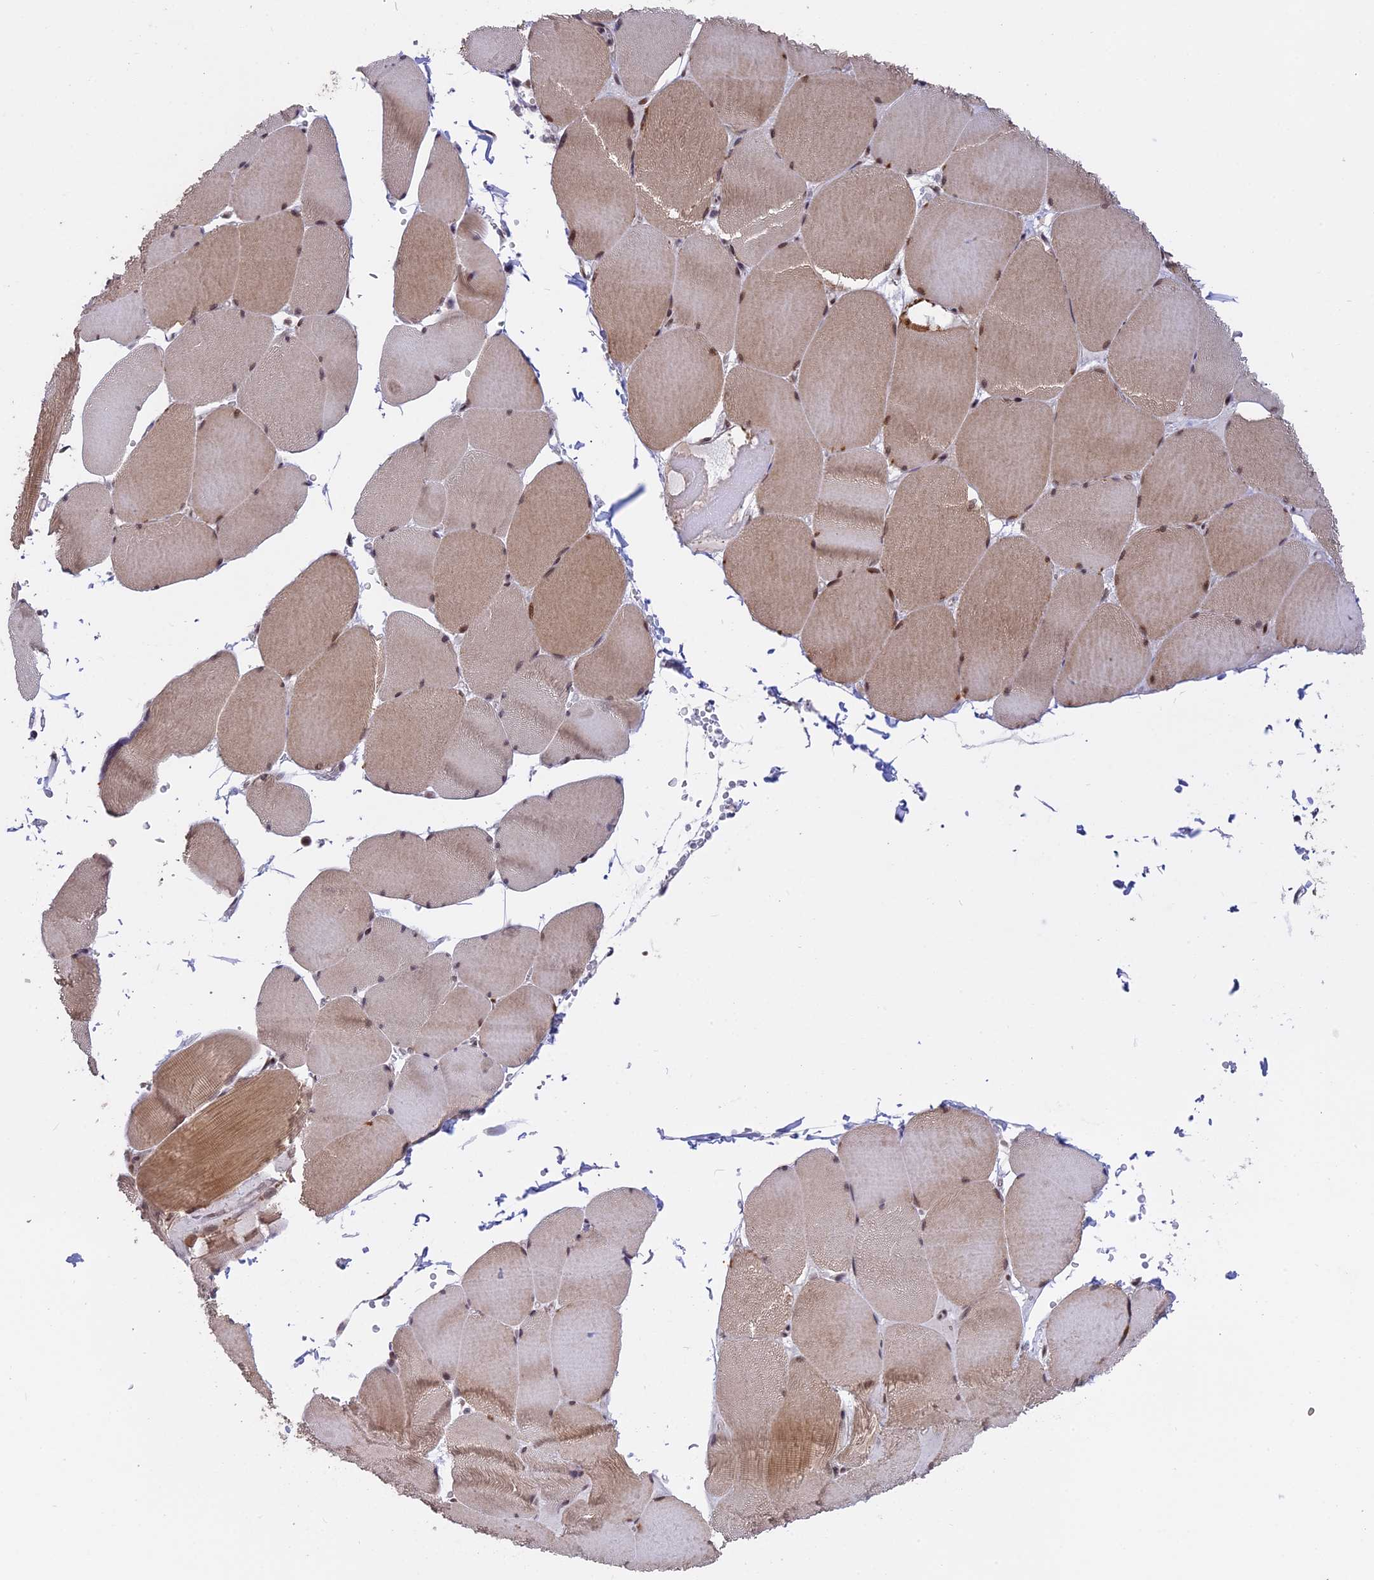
{"staining": {"intensity": "moderate", "quantity": ">75%", "location": "cytoplasmic/membranous,nuclear"}, "tissue": "skeletal muscle", "cell_type": "Myocytes", "image_type": "normal", "snomed": [{"axis": "morphology", "description": "Normal tissue, NOS"}, {"axis": "topography", "description": "Skeletal muscle"}, {"axis": "topography", "description": "Head-Neck"}], "caption": "An immunohistochemistry (IHC) histopathology image of normal tissue is shown. Protein staining in brown shows moderate cytoplasmic/membranous,nuclear positivity in skeletal muscle within myocytes.", "gene": "POLR2C", "patient": {"sex": "male", "age": 66}}